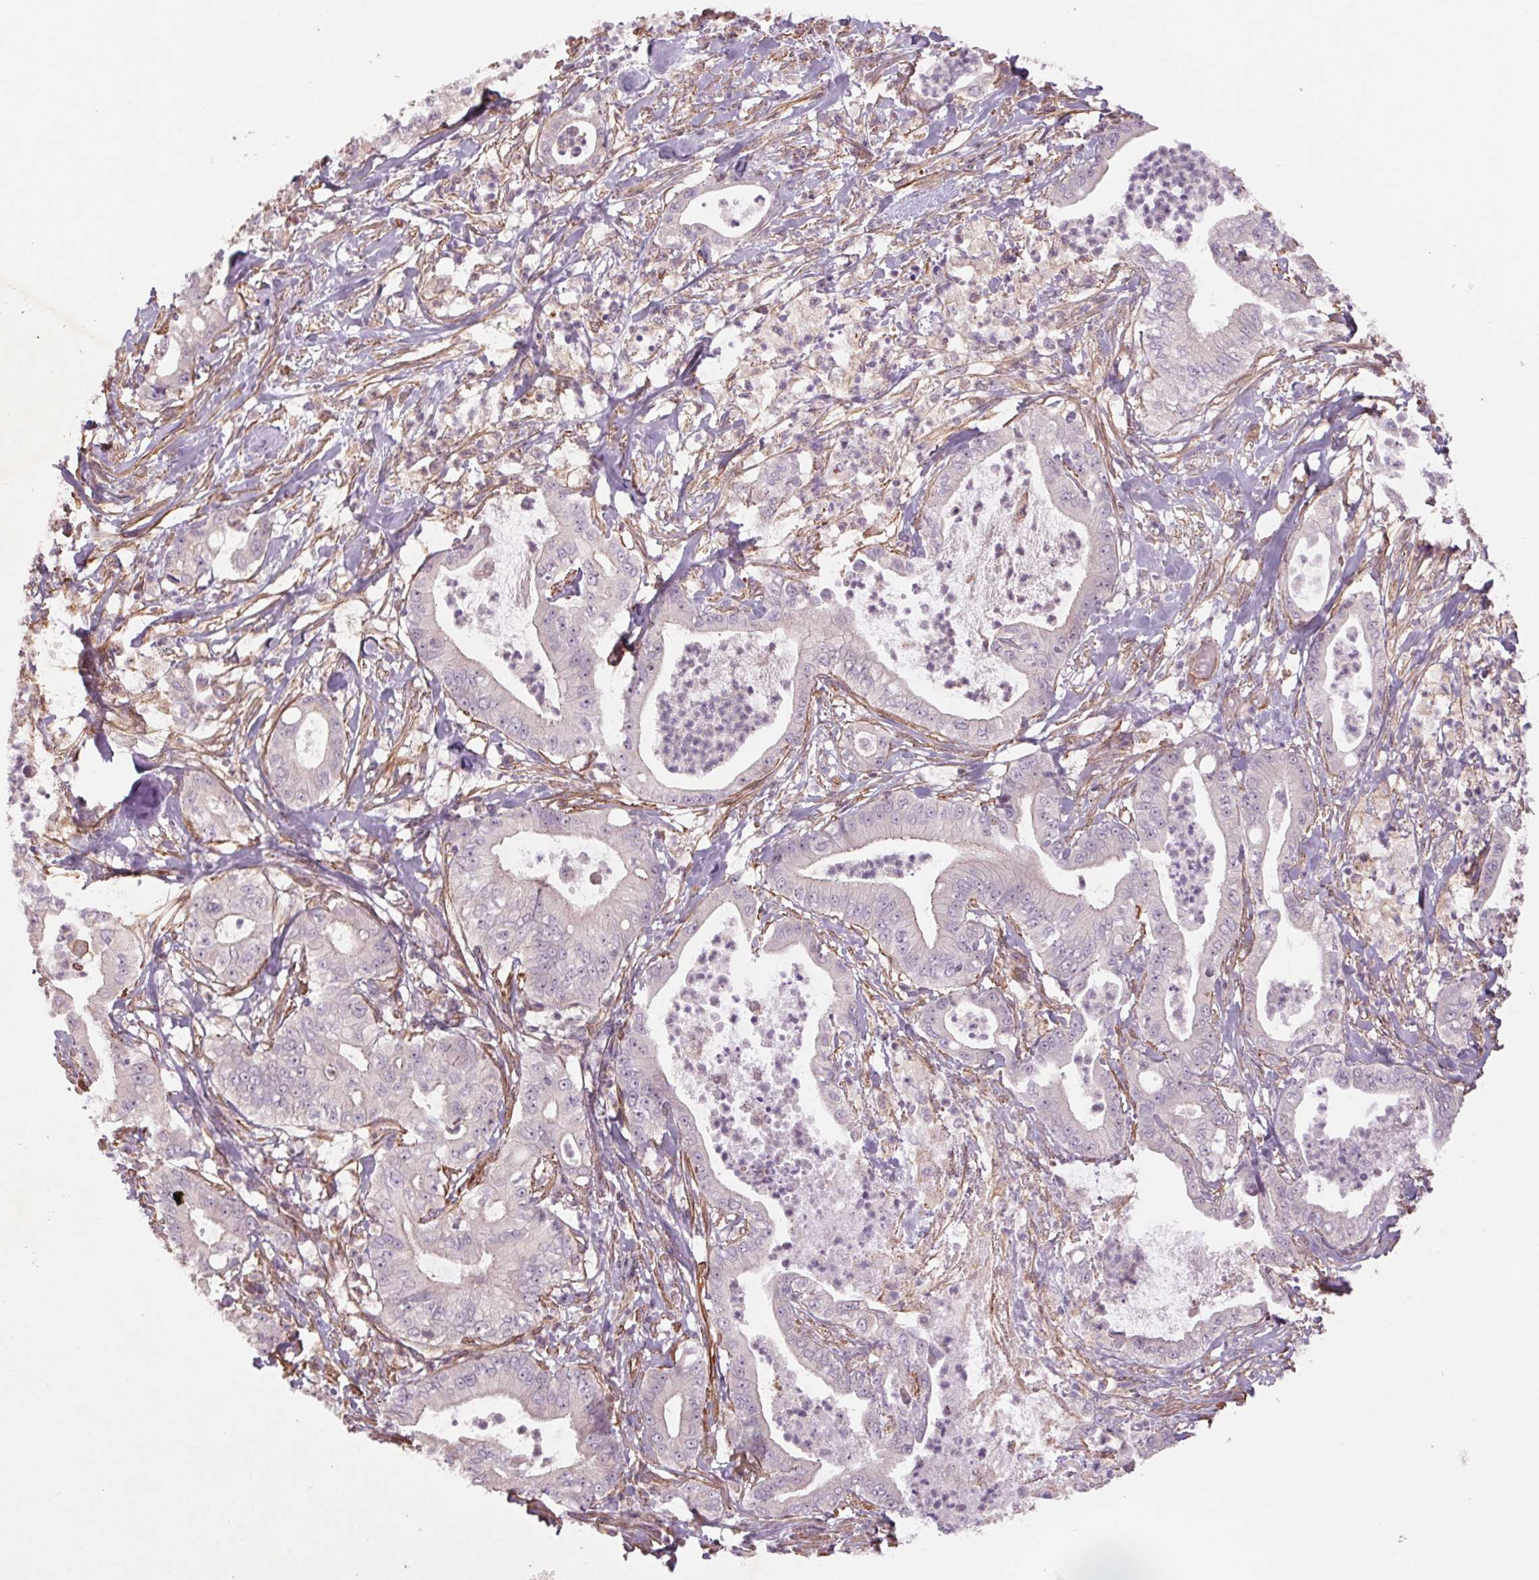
{"staining": {"intensity": "negative", "quantity": "none", "location": "none"}, "tissue": "pancreatic cancer", "cell_type": "Tumor cells", "image_type": "cancer", "snomed": [{"axis": "morphology", "description": "Adenocarcinoma, NOS"}, {"axis": "topography", "description": "Pancreas"}], "caption": "Histopathology image shows no protein expression in tumor cells of pancreatic cancer (adenocarcinoma) tissue.", "gene": "CCSER1", "patient": {"sex": "male", "age": 71}}